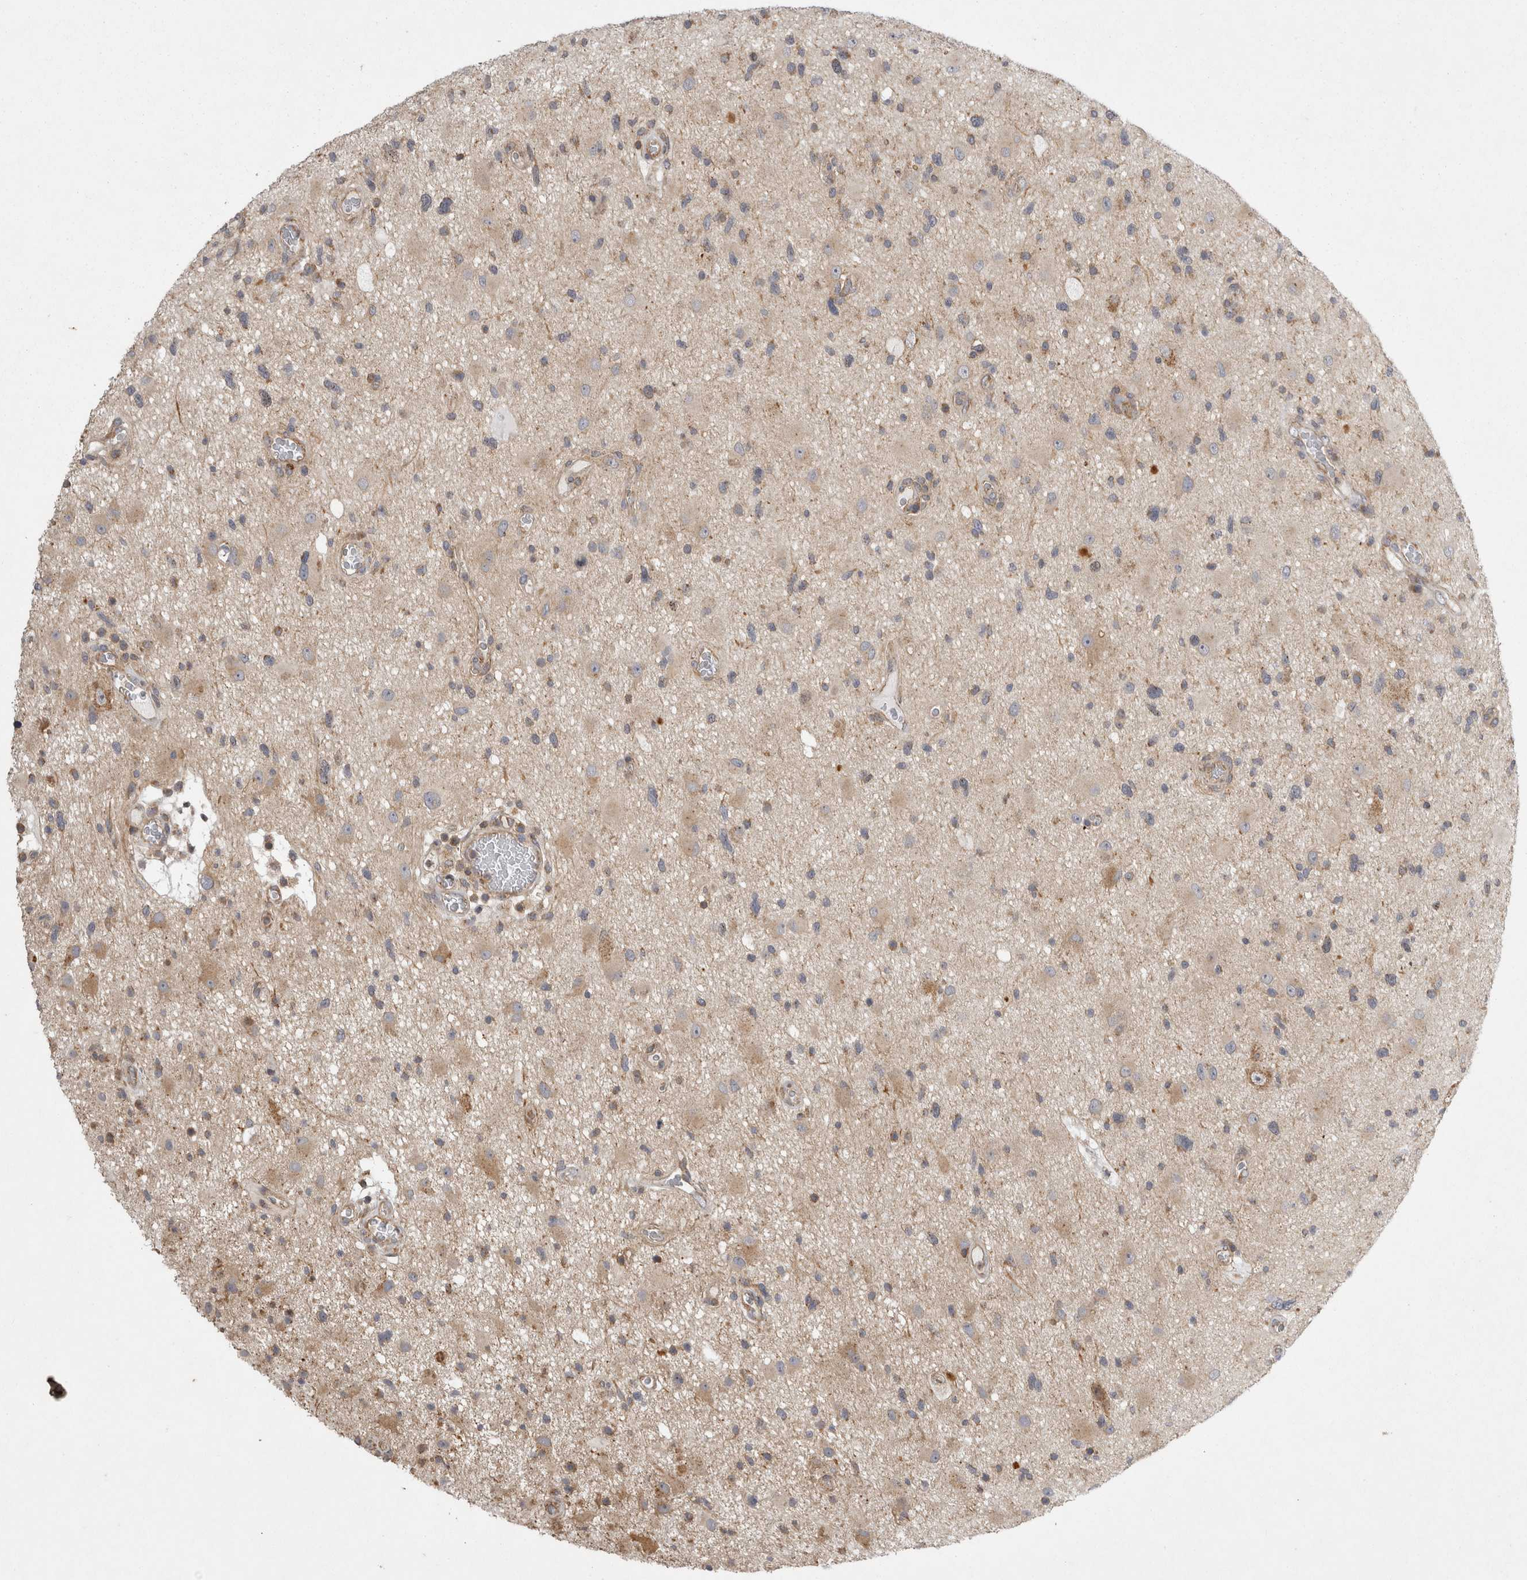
{"staining": {"intensity": "weak", "quantity": "<25%", "location": "cytoplasmic/membranous"}, "tissue": "glioma", "cell_type": "Tumor cells", "image_type": "cancer", "snomed": [{"axis": "morphology", "description": "Glioma, malignant, High grade"}, {"axis": "topography", "description": "Brain"}], "caption": "The immunohistochemistry (IHC) micrograph has no significant expression in tumor cells of malignant glioma (high-grade) tissue. Brightfield microscopy of immunohistochemistry (IHC) stained with DAB (brown) and hematoxylin (blue), captured at high magnification.", "gene": "TSPOAP1", "patient": {"sex": "male", "age": 33}}